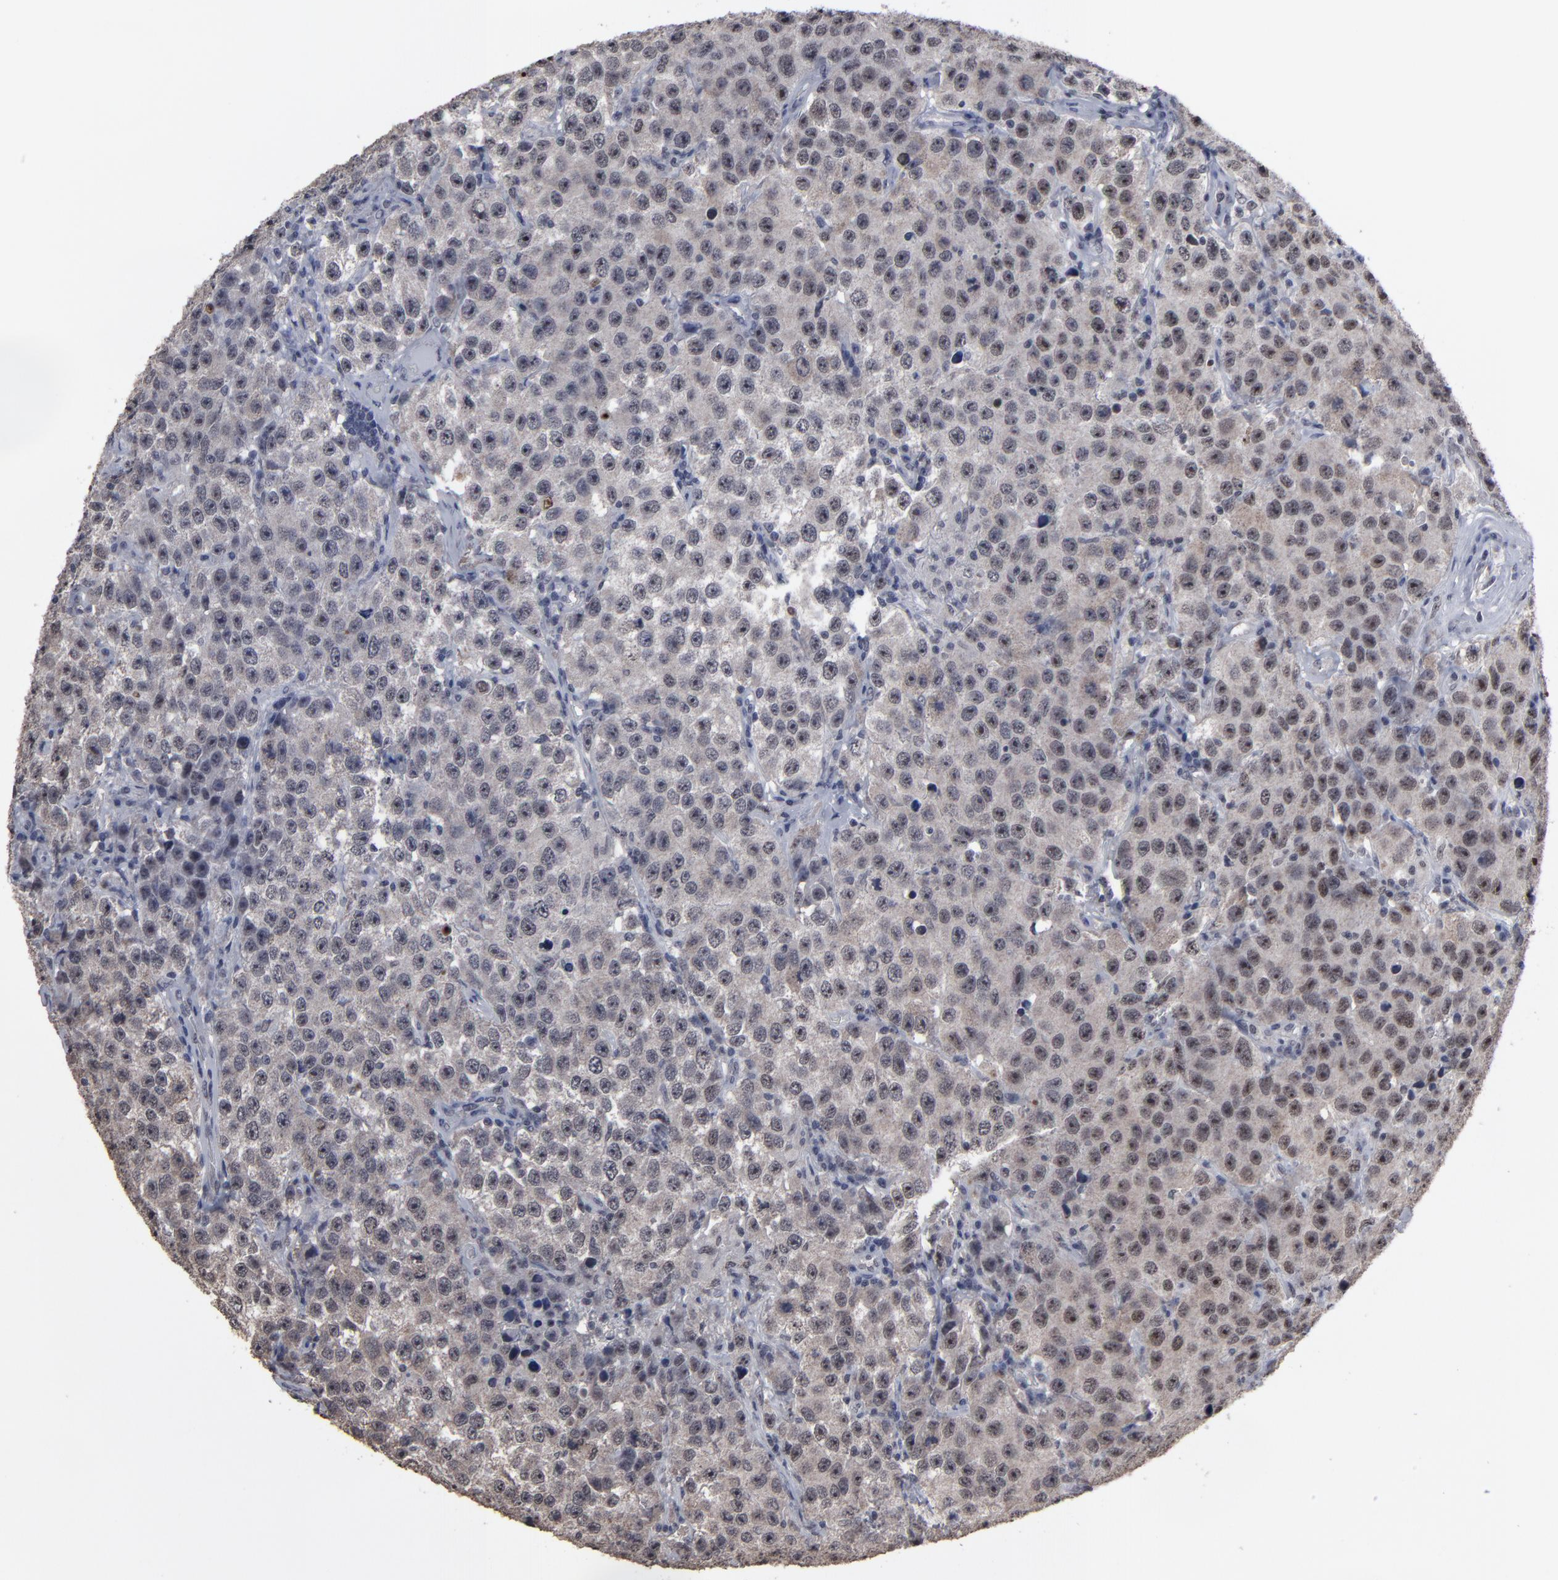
{"staining": {"intensity": "moderate", "quantity": ">75%", "location": "nuclear"}, "tissue": "testis cancer", "cell_type": "Tumor cells", "image_type": "cancer", "snomed": [{"axis": "morphology", "description": "Seminoma, NOS"}, {"axis": "topography", "description": "Testis"}], "caption": "Brown immunohistochemical staining in human testis seminoma displays moderate nuclear positivity in approximately >75% of tumor cells.", "gene": "SSRP1", "patient": {"sex": "male", "age": 52}}